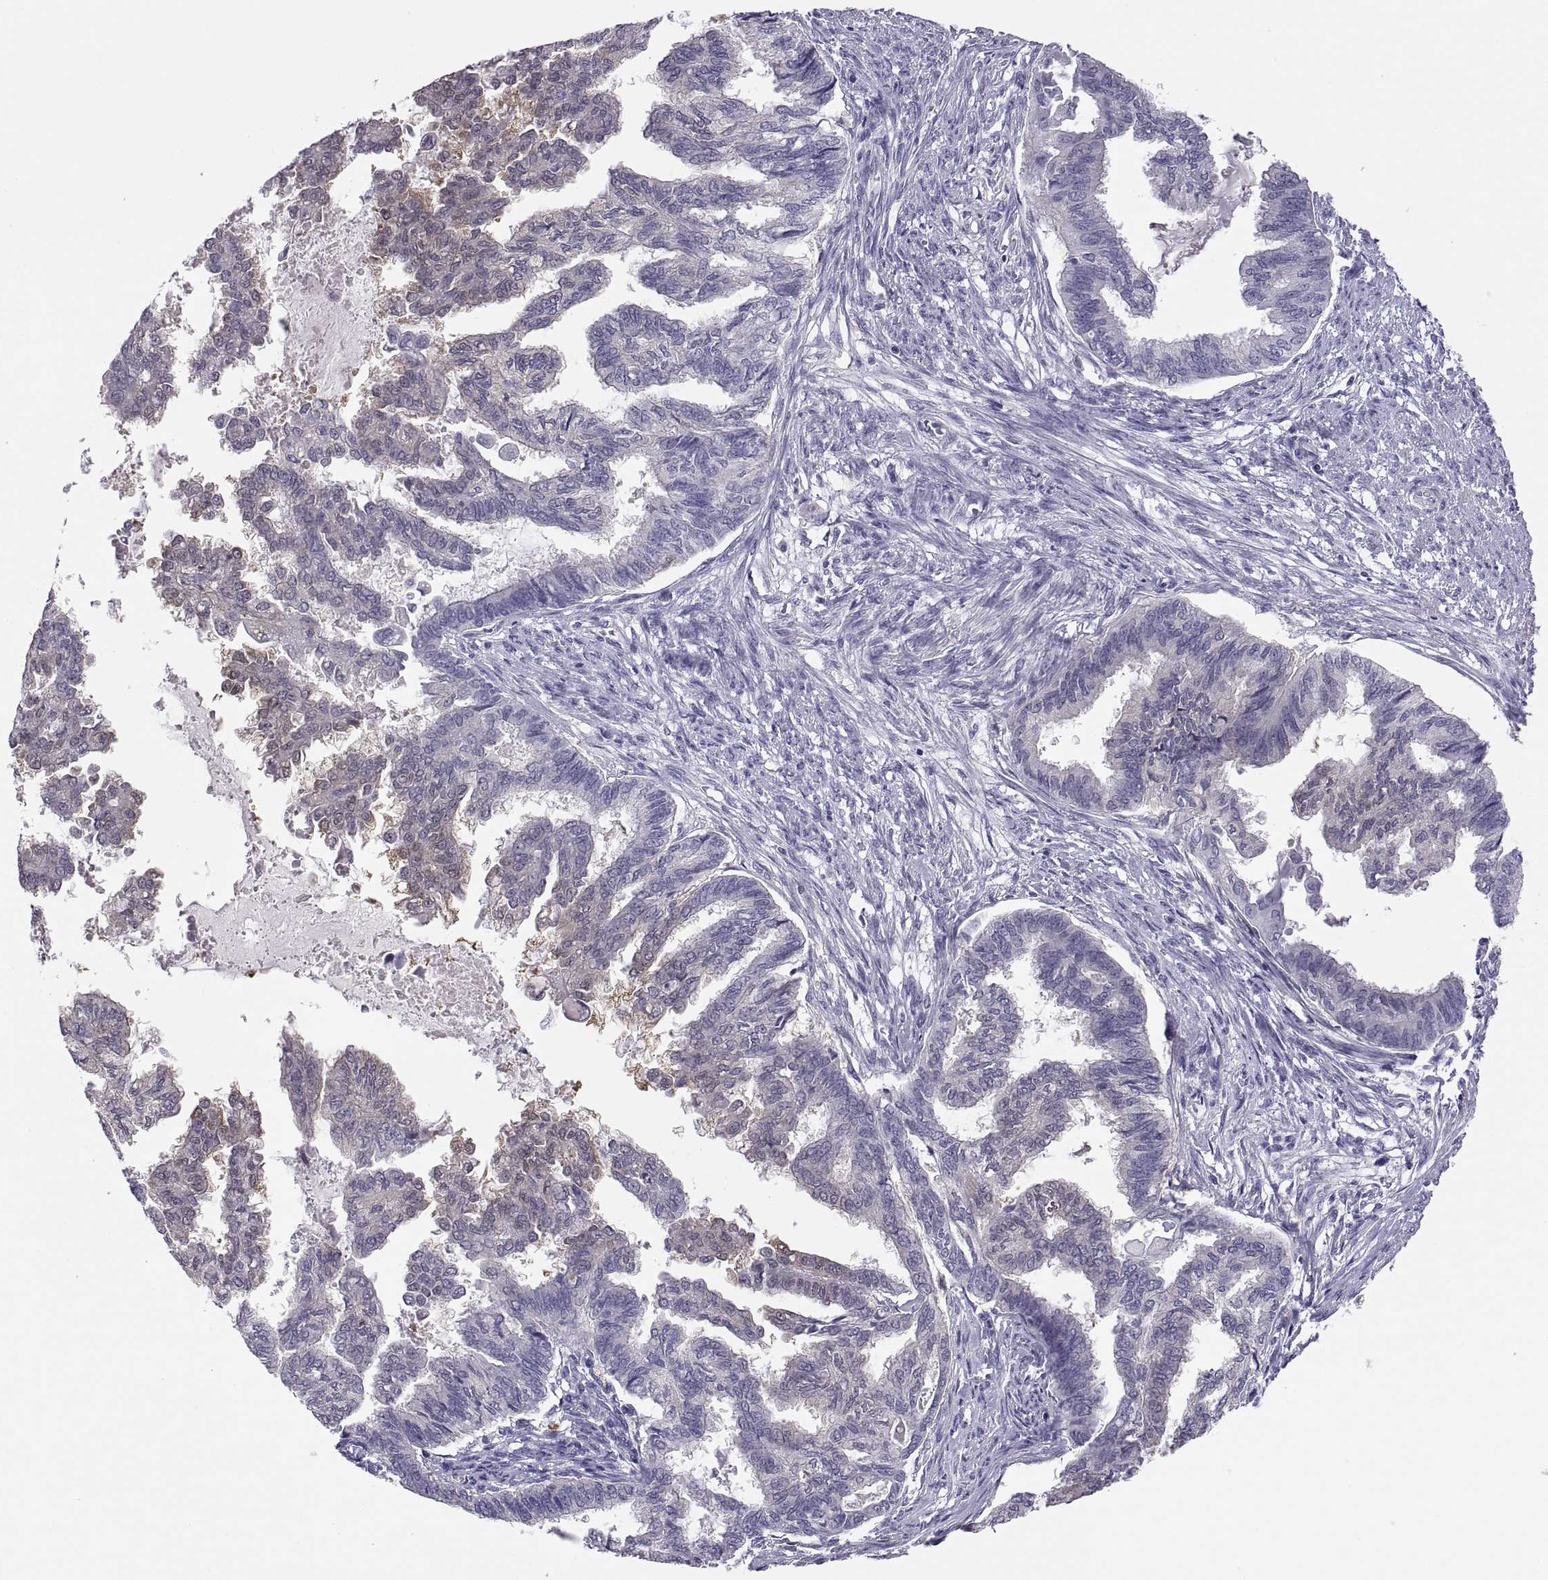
{"staining": {"intensity": "negative", "quantity": "none", "location": "none"}, "tissue": "endometrial cancer", "cell_type": "Tumor cells", "image_type": "cancer", "snomed": [{"axis": "morphology", "description": "Adenocarcinoma, NOS"}, {"axis": "topography", "description": "Endometrium"}], "caption": "Immunohistochemical staining of endometrial cancer (adenocarcinoma) reveals no significant expression in tumor cells.", "gene": "FGF9", "patient": {"sex": "female", "age": 86}}